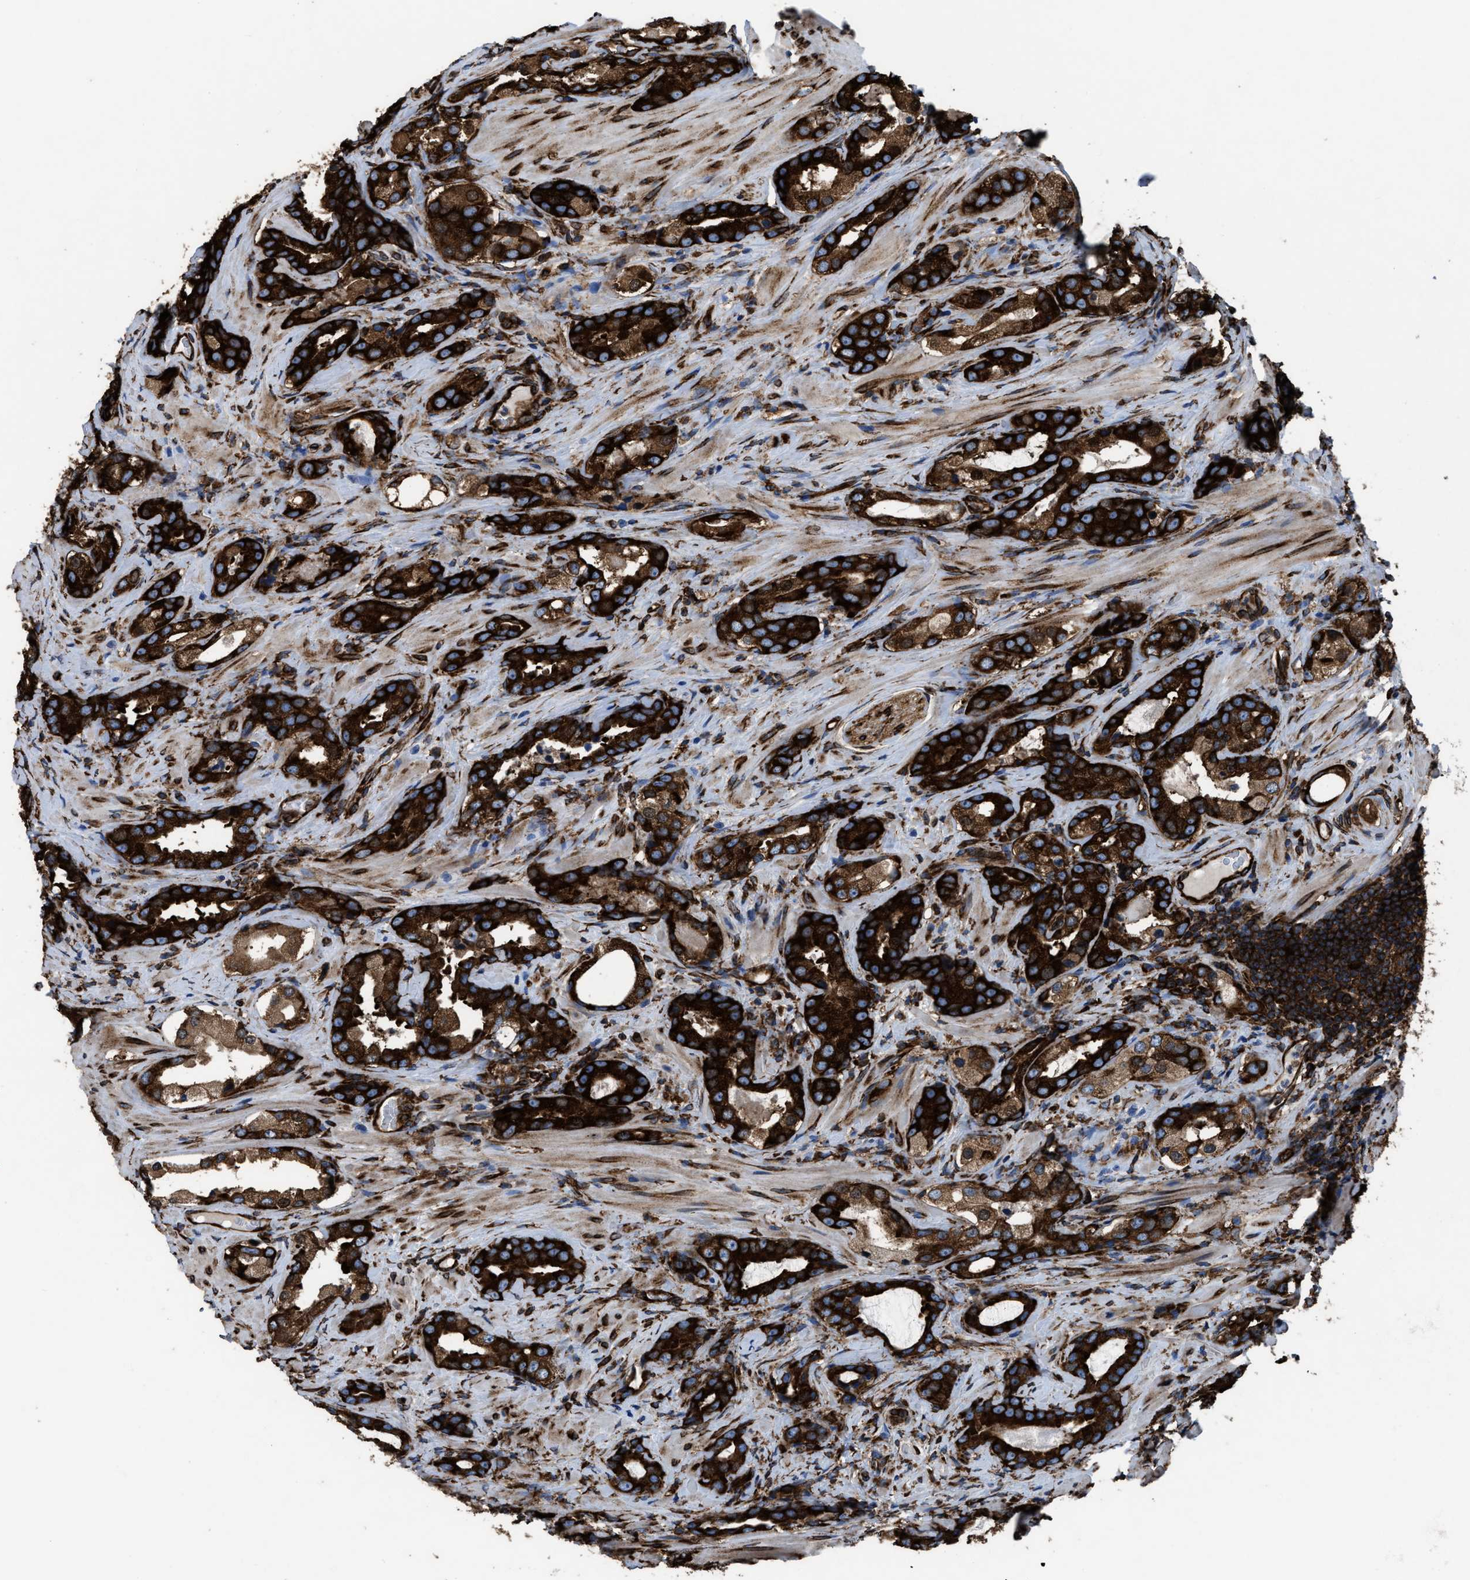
{"staining": {"intensity": "strong", "quantity": ">75%", "location": "cytoplasmic/membranous"}, "tissue": "prostate cancer", "cell_type": "Tumor cells", "image_type": "cancer", "snomed": [{"axis": "morphology", "description": "Adenocarcinoma, High grade"}, {"axis": "topography", "description": "Prostate"}], "caption": "Strong cytoplasmic/membranous positivity is identified in about >75% of tumor cells in prostate cancer.", "gene": "CAPRIN1", "patient": {"sex": "male", "age": 63}}